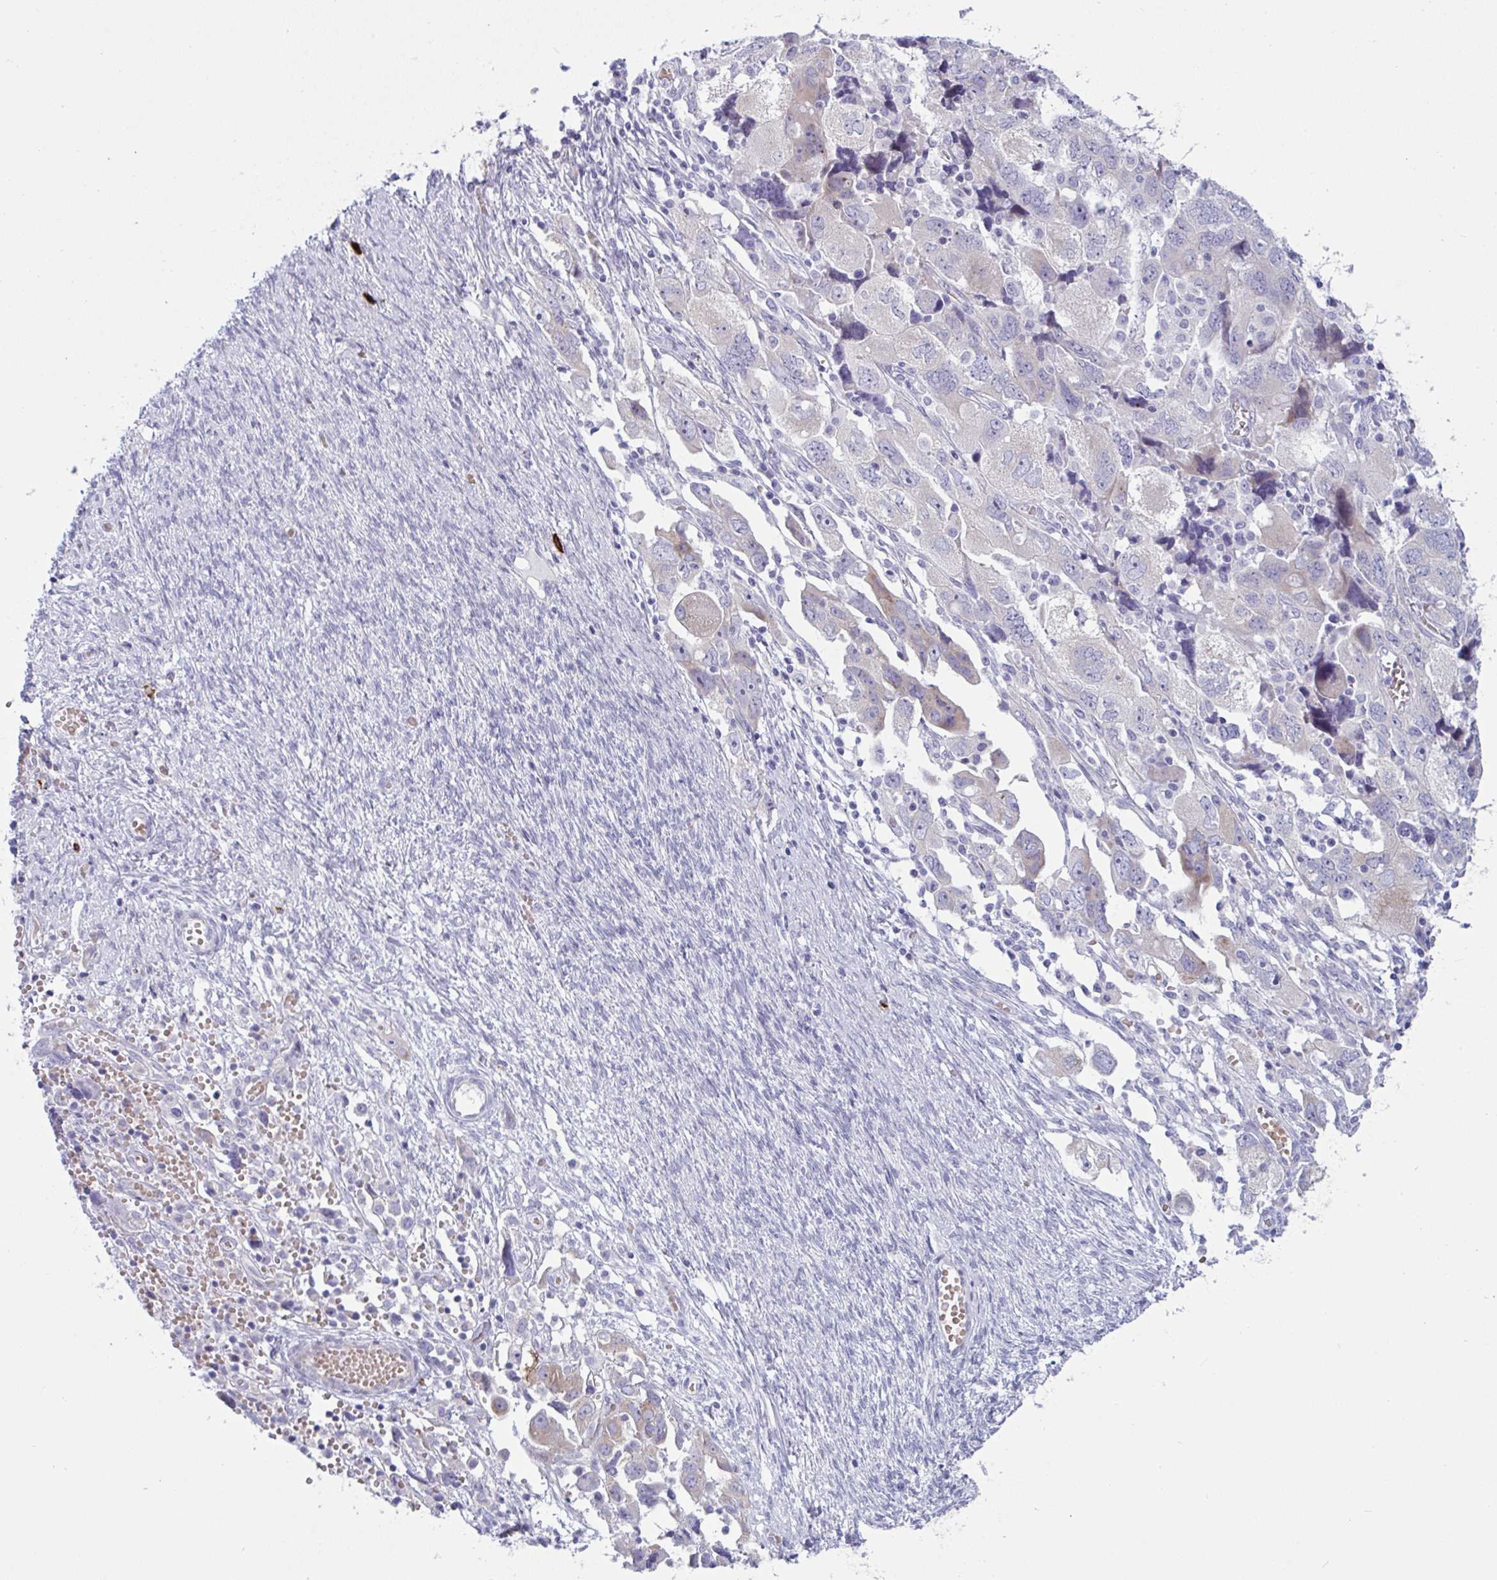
{"staining": {"intensity": "negative", "quantity": "none", "location": "none"}, "tissue": "ovarian cancer", "cell_type": "Tumor cells", "image_type": "cancer", "snomed": [{"axis": "morphology", "description": "Carcinoma, NOS"}, {"axis": "morphology", "description": "Cystadenocarcinoma, serous, NOS"}, {"axis": "topography", "description": "Ovary"}], "caption": "Tumor cells are negative for protein expression in human ovarian cancer (carcinoma).", "gene": "ZNF684", "patient": {"sex": "female", "age": 69}}